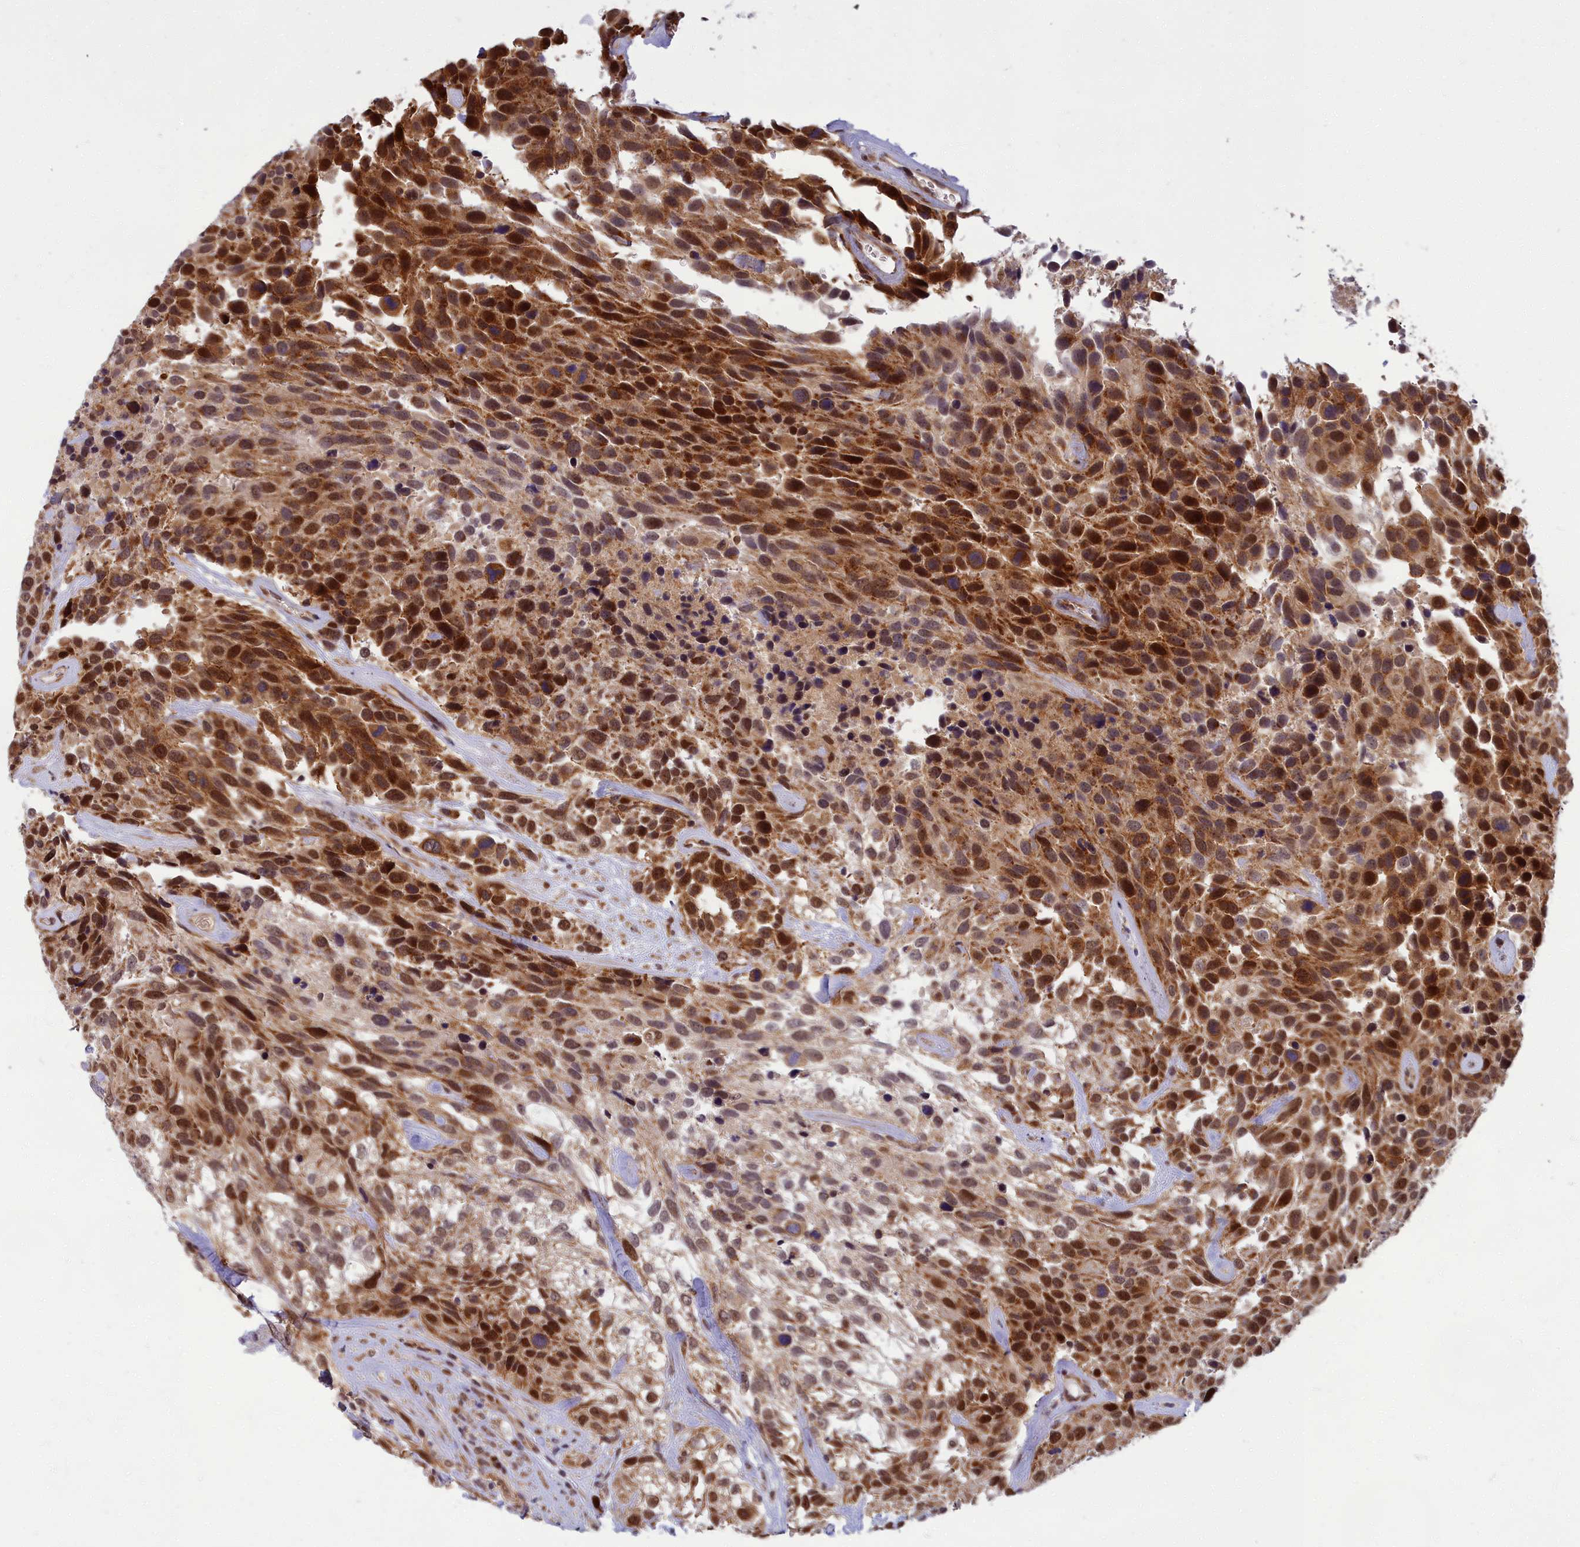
{"staining": {"intensity": "strong", "quantity": ">75%", "location": "nuclear"}, "tissue": "urothelial cancer", "cell_type": "Tumor cells", "image_type": "cancer", "snomed": [{"axis": "morphology", "description": "Urothelial carcinoma, High grade"}, {"axis": "topography", "description": "Urinary bladder"}], "caption": "Immunohistochemical staining of urothelial carcinoma (high-grade) reveals high levels of strong nuclear positivity in about >75% of tumor cells. The staining was performed using DAB (3,3'-diaminobenzidine), with brown indicating positive protein expression. Nuclei are stained blue with hematoxylin.", "gene": "EARS2", "patient": {"sex": "female", "age": 70}}